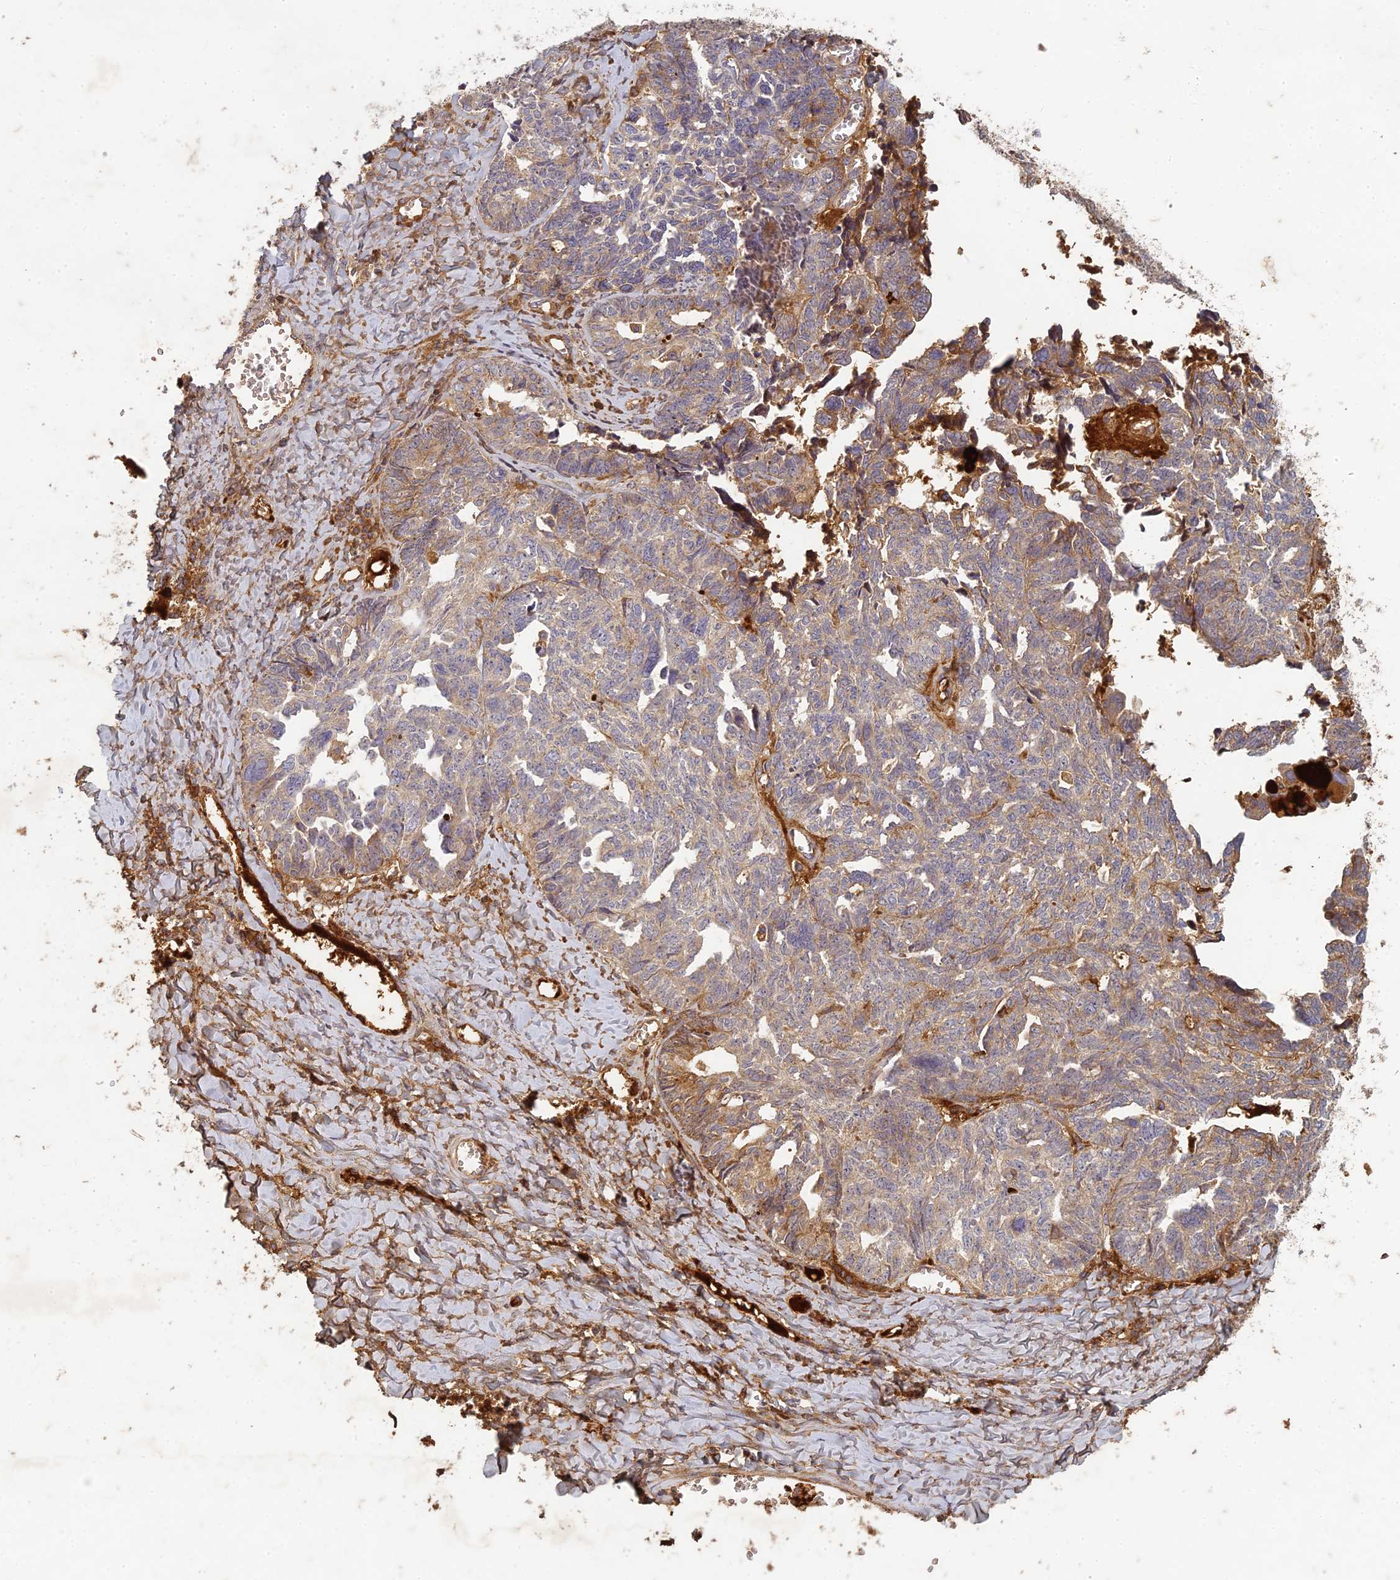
{"staining": {"intensity": "weak", "quantity": ">75%", "location": "cytoplasmic/membranous"}, "tissue": "ovarian cancer", "cell_type": "Tumor cells", "image_type": "cancer", "snomed": [{"axis": "morphology", "description": "Cystadenocarcinoma, serous, NOS"}, {"axis": "topography", "description": "Ovary"}], "caption": "High-magnification brightfield microscopy of ovarian cancer (serous cystadenocarcinoma) stained with DAB (3,3'-diaminobenzidine) (brown) and counterstained with hematoxylin (blue). tumor cells exhibit weak cytoplasmic/membranous positivity is seen in approximately>75% of cells.", "gene": "TCF25", "patient": {"sex": "female", "age": 79}}